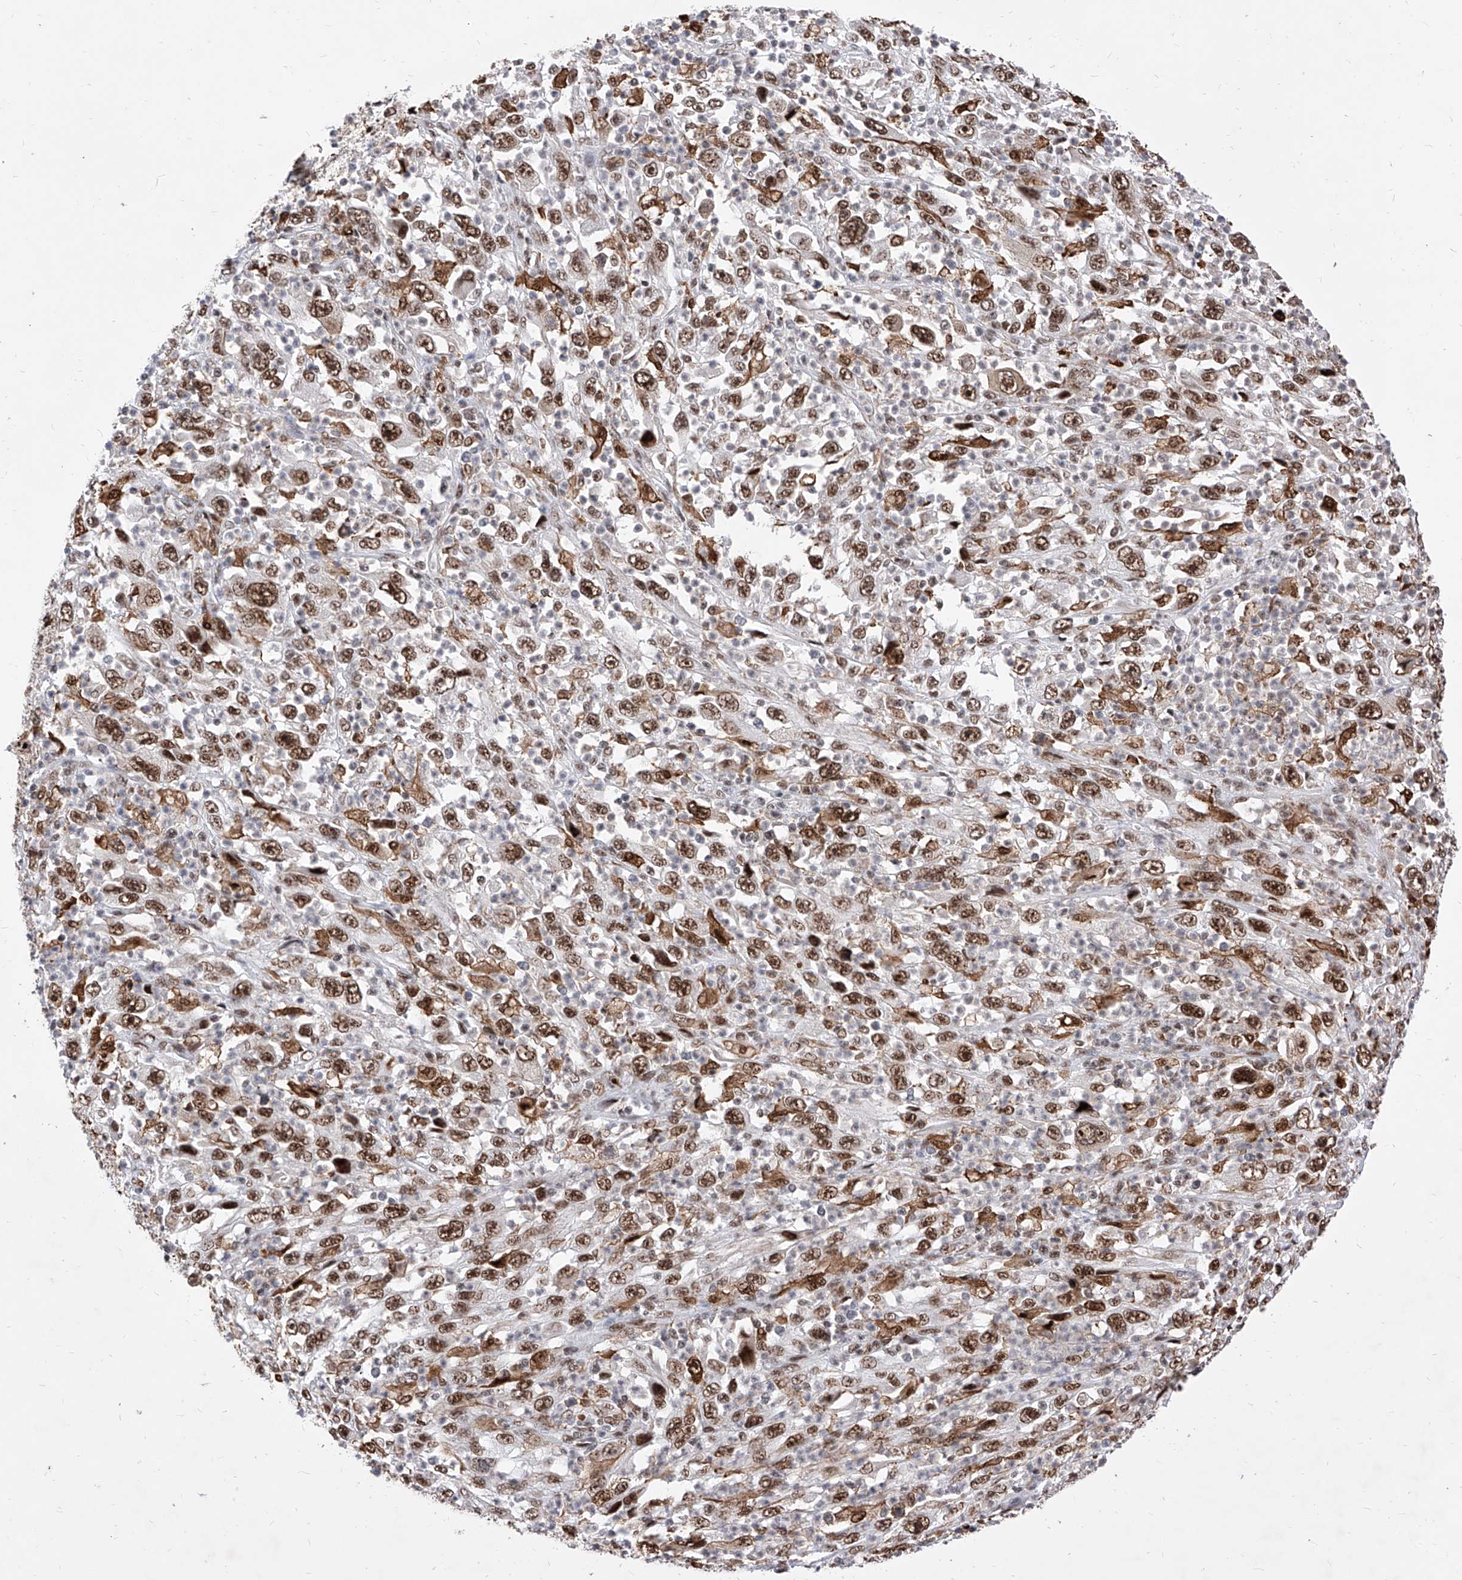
{"staining": {"intensity": "moderate", "quantity": ">75%", "location": "nuclear"}, "tissue": "melanoma", "cell_type": "Tumor cells", "image_type": "cancer", "snomed": [{"axis": "morphology", "description": "Malignant melanoma, Metastatic site"}, {"axis": "topography", "description": "Skin"}], "caption": "A brown stain highlights moderate nuclear staining of a protein in human malignant melanoma (metastatic site) tumor cells.", "gene": "PHF5A", "patient": {"sex": "female", "age": 56}}